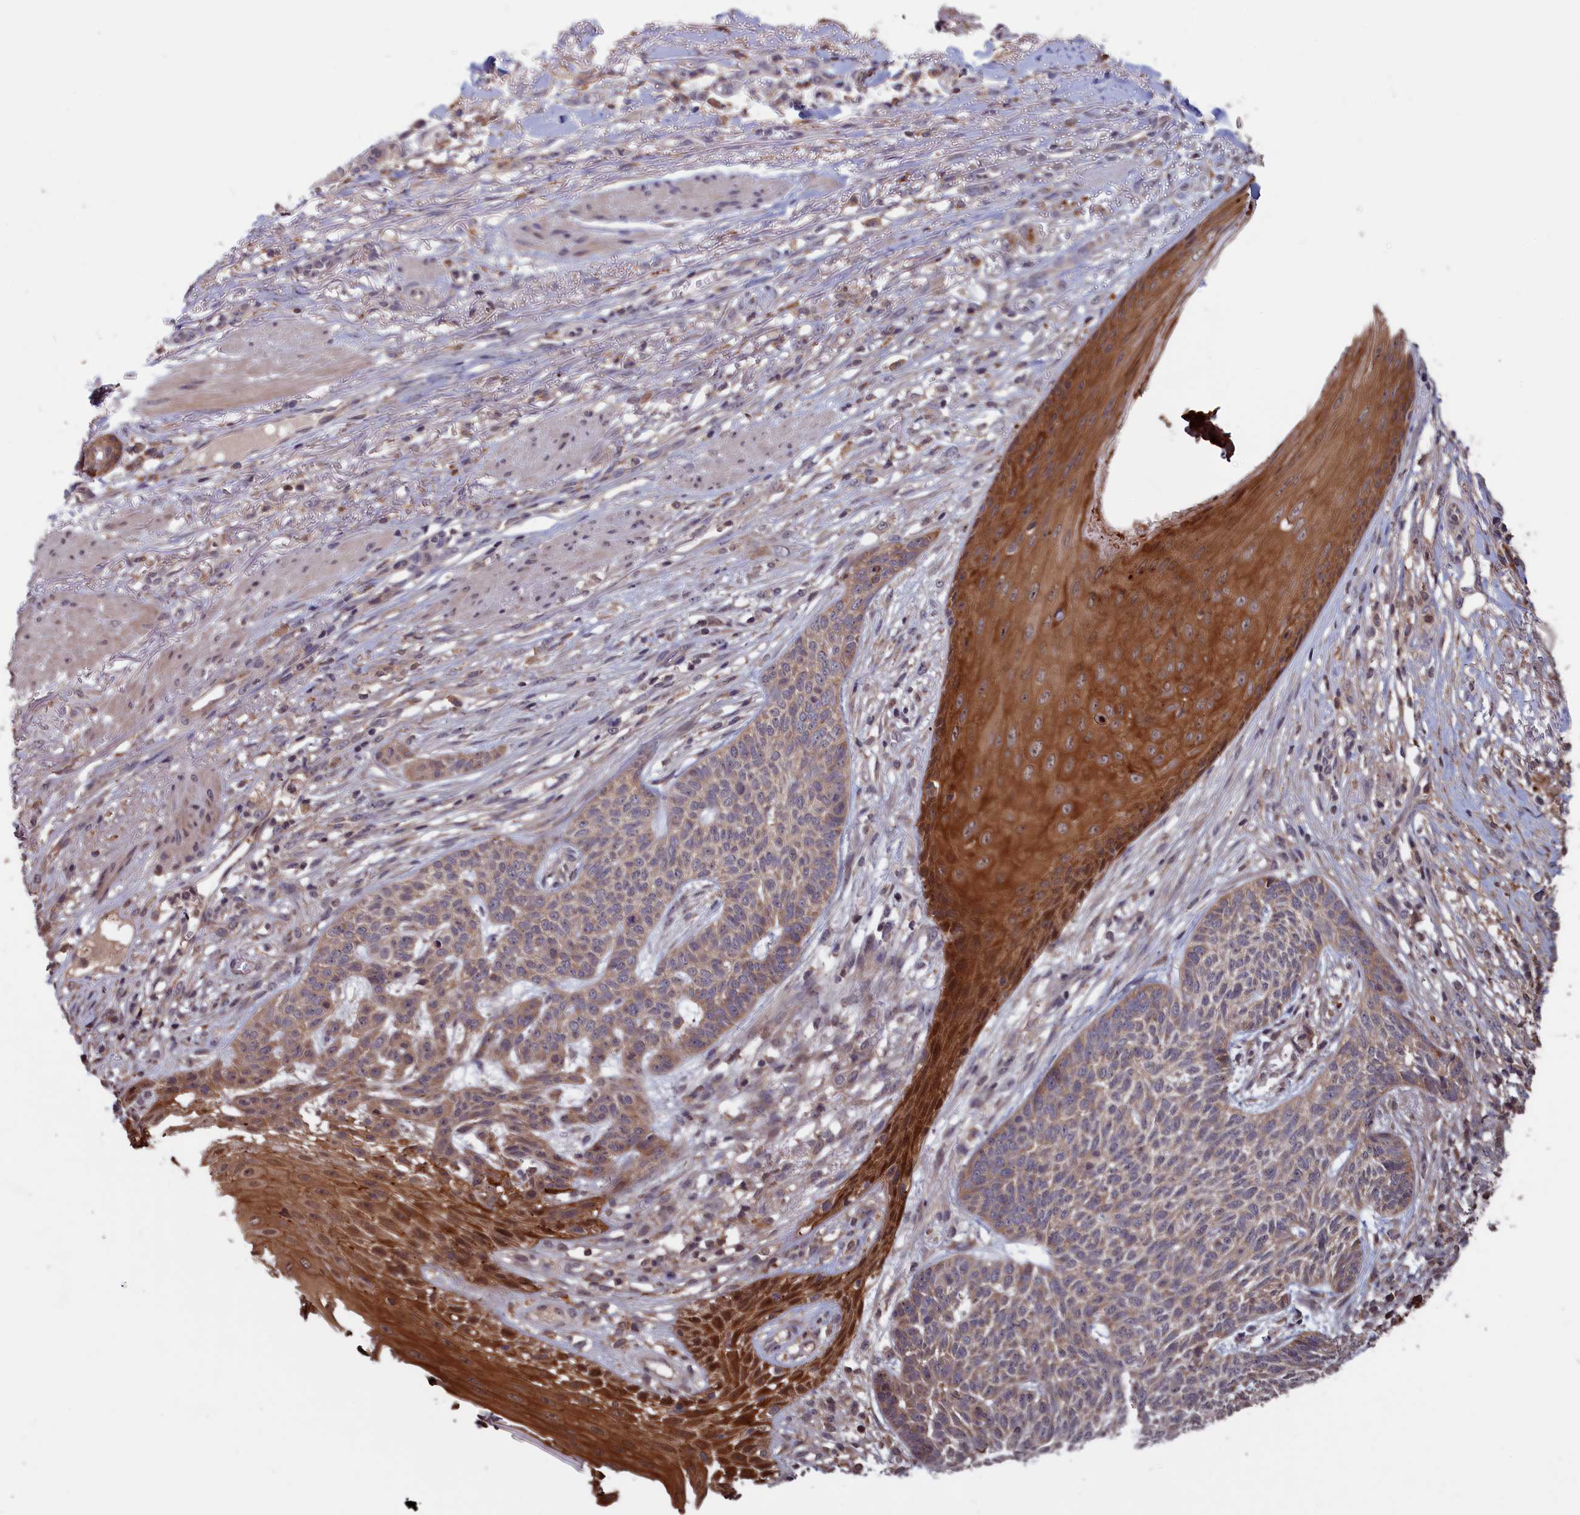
{"staining": {"intensity": "weak", "quantity": "<25%", "location": "cytoplasmic/membranous"}, "tissue": "skin cancer", "cell_type": "Tumor cells", "image_type": "cancer", "snomed": [{"axis": "morphology", "description": "Normal tissue, NOS"}, {"axis": "morphology", "description": "Basal cell carcinoma"}, {"axis": "topography", "description": "Skin"}], "caption": "Tumor cells are negative for protein expression in human skin basal cell carcinoma.", "gene": "CACTIN", "patient": {"sex": "male", "age": 64}}